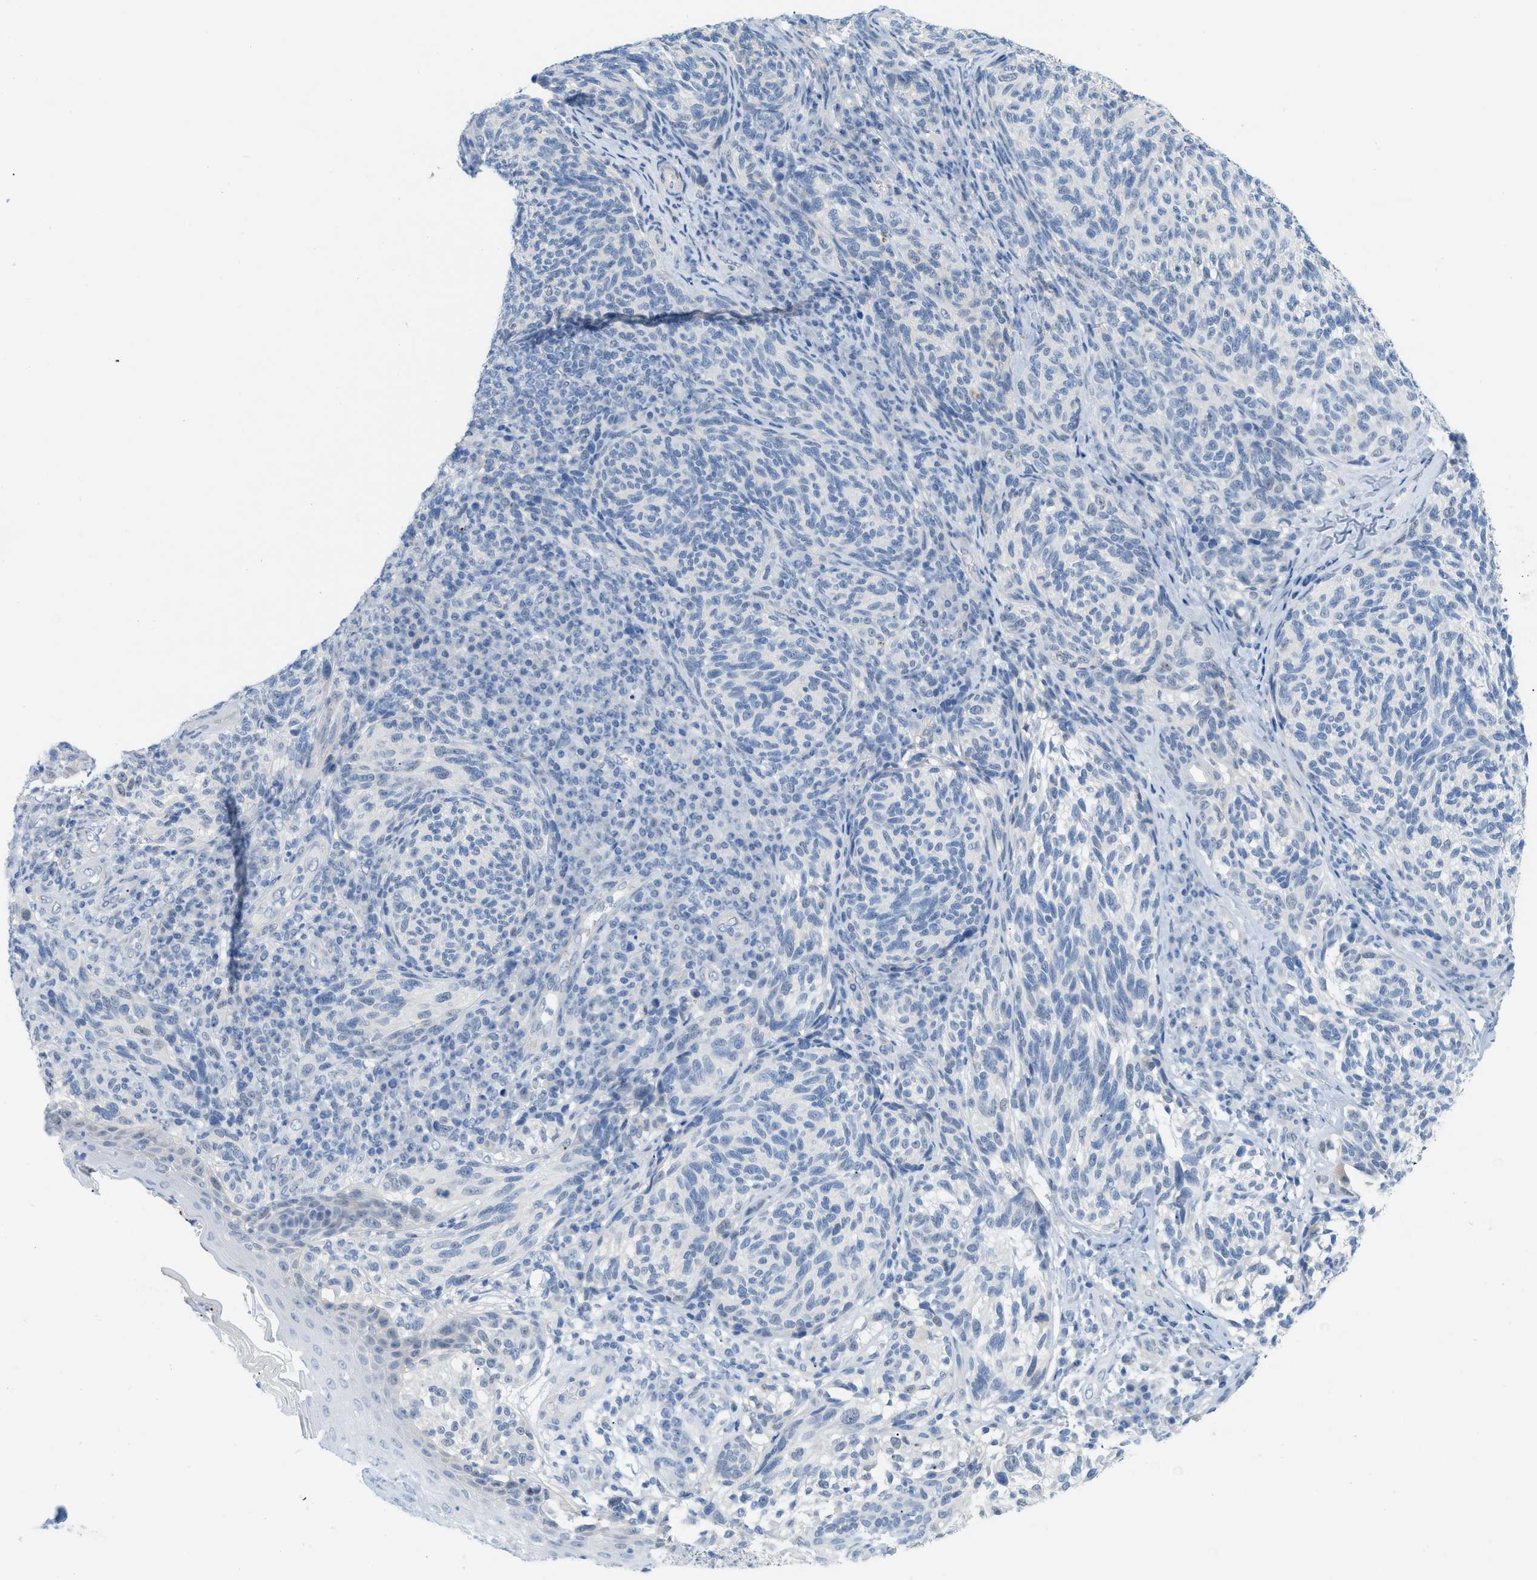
{"staining": {"intensity": "negative", "quantity": "none", "location": "none"}, "tissue": "melanoma", "cell_type": "Tumor cells", "image_type": "cancer", "snomed": [{"axis": "morphology", "description": "Malignant melanoma, NOS"}, {"axis": "topography", "description": "Skin"}], "caption": "Malignant melanoma was stained to show a protein in brown. There is no significant positivity in tumor cells.", "gene": "HLTF", "patient": {"sex": "female", "age": 73}}